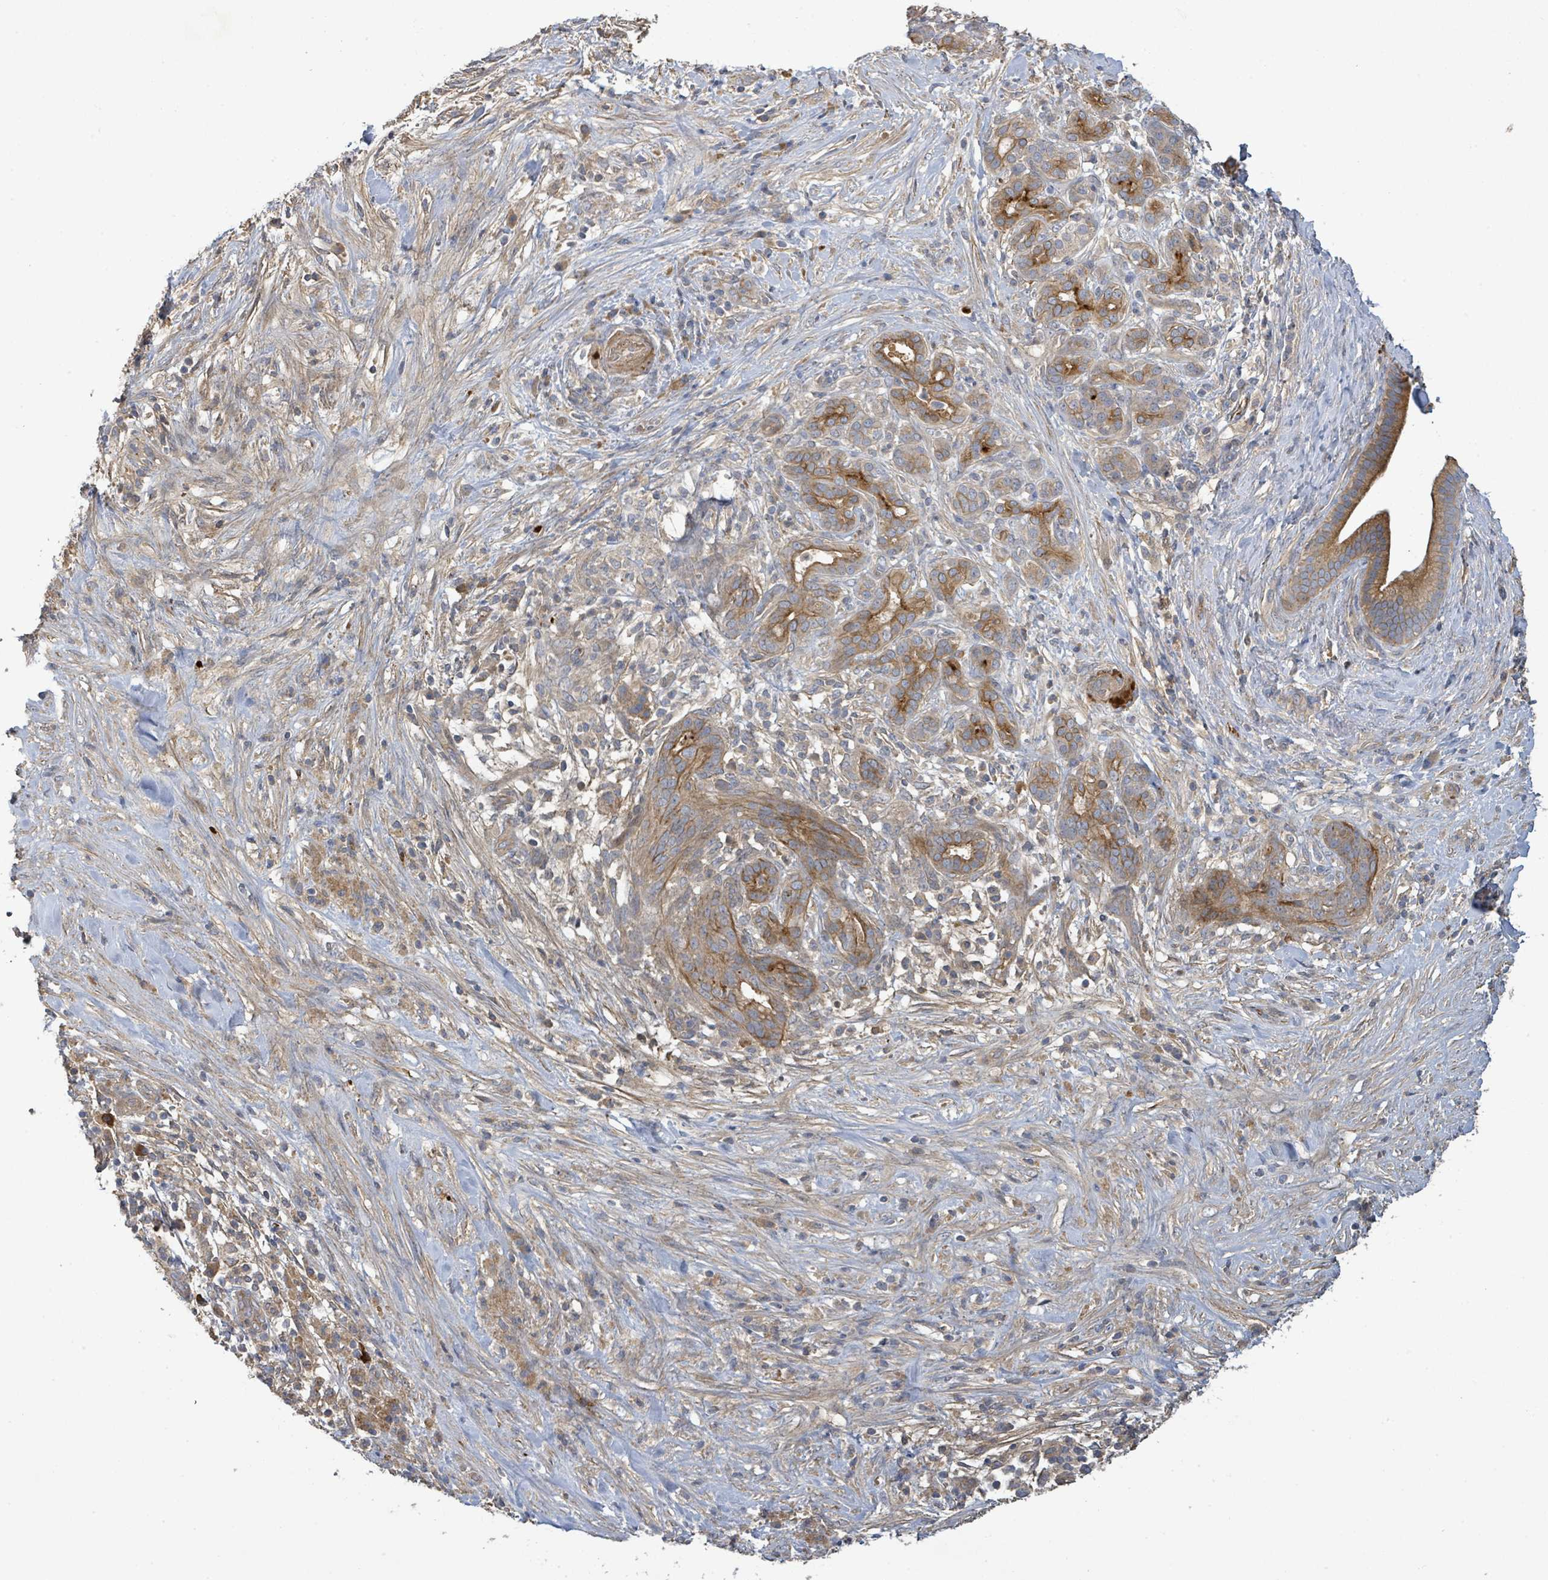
{"staining": {"intensity": "moderate", "quantity": ">75%", "location": "cytoplasmic/membranous"}, "tissue": "pancreatic cancer", "cell_type": "Tumor cells", "image_type": "cancer", "snomed": [{"axis": "morphology", "description": "Adenocarcinoma, NOS"}, {"axis": "topography", "description": "Pancreas"}], "caption": "IHC of human adenocarcinoma (pancreatic) reveals medium levels of moderate cytoplasmic/membranous expression in about >75% of tumor cells. The protein of interest is stained brown, and the nuclei are stained in blue (DAB (3,3'-diaminobenzidine) IHC with brightfield microscopy, high magnification).", "gene": "STARD4", "patient": {"sex": "male", "age": 44}}